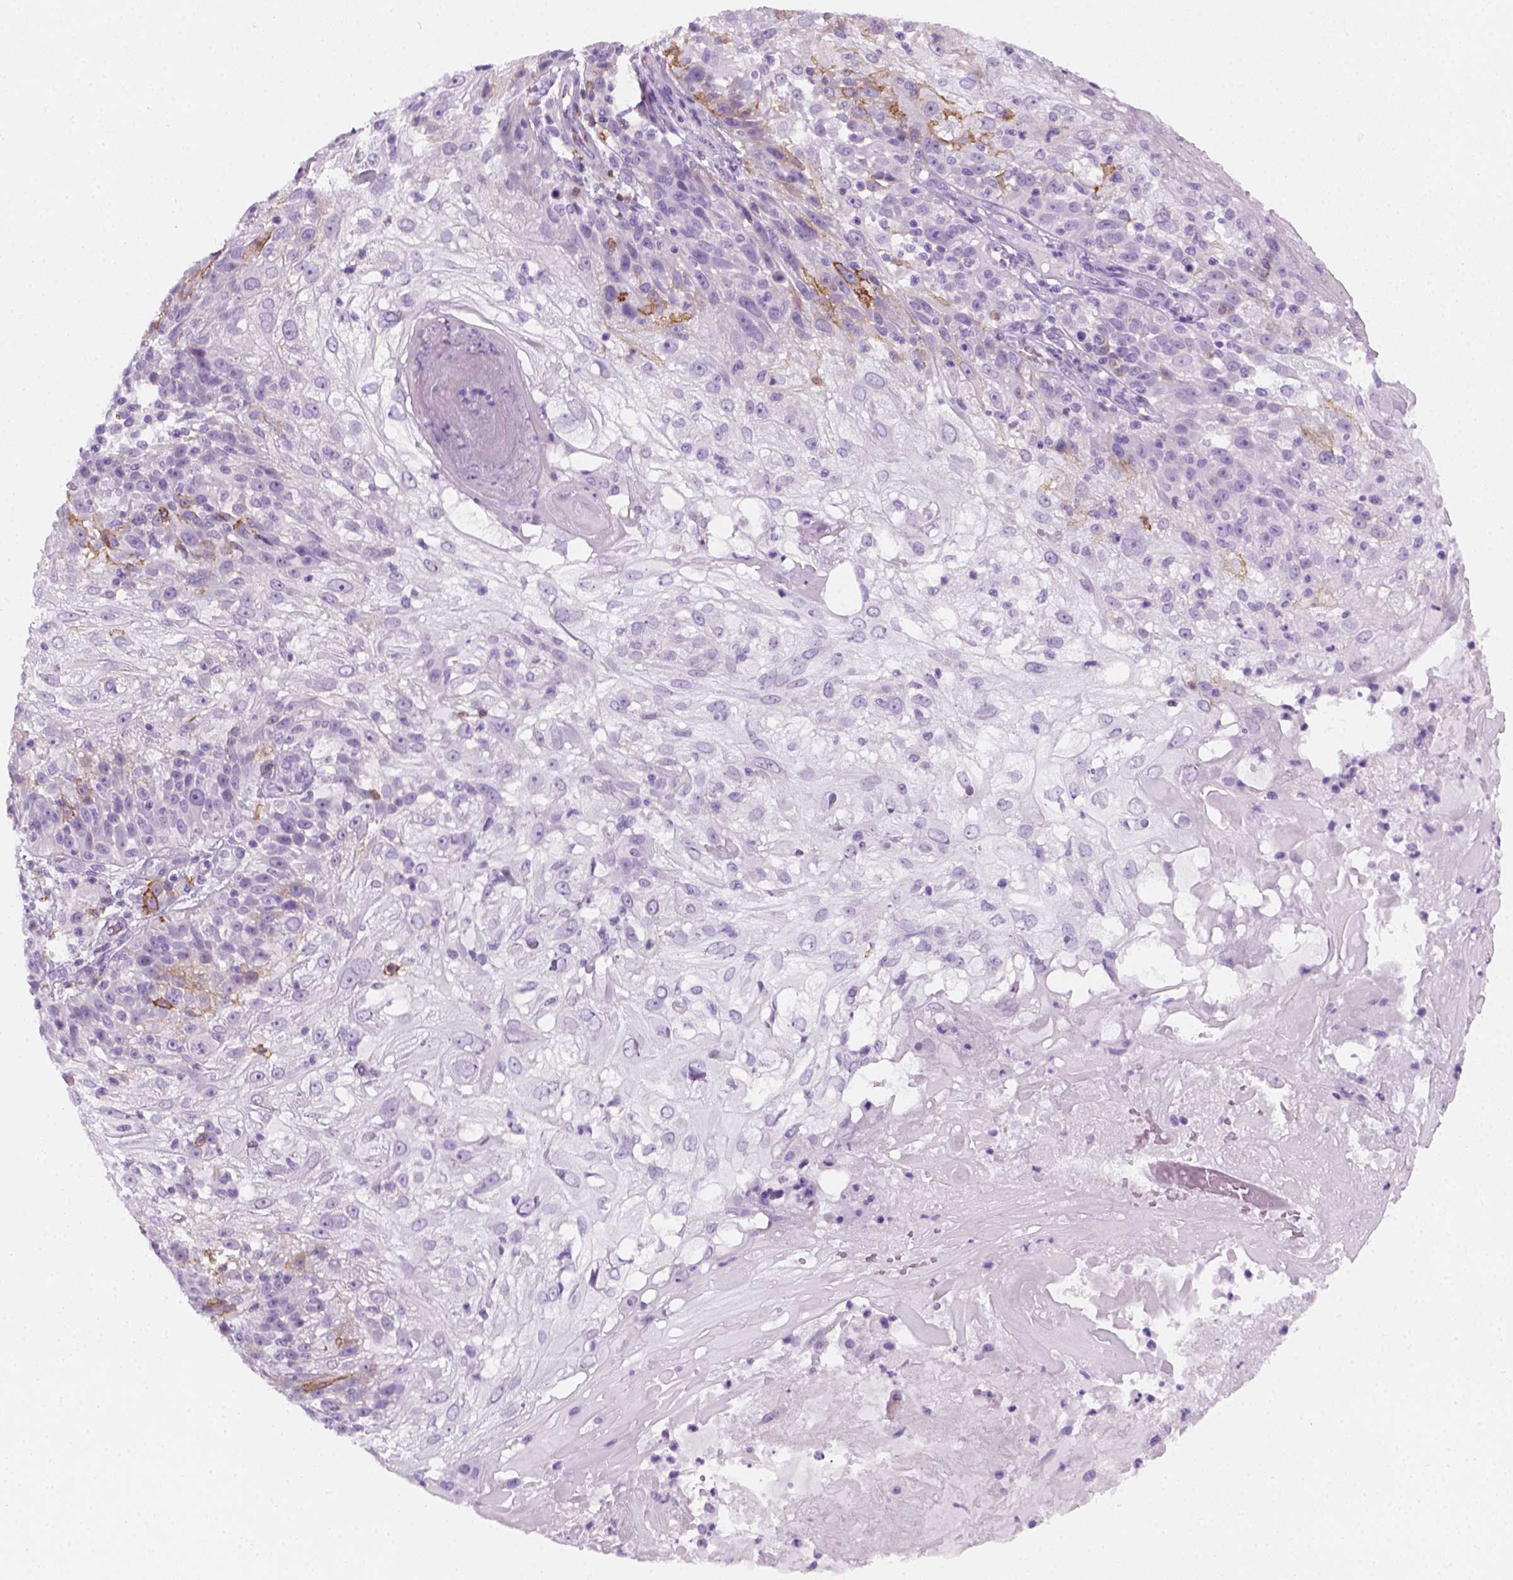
{"staining": {"intensity": "negative", "quantity": "none", "location": "none"}, "tissue": "skin cancer", "cell_type": "Tumor cells", "image_type": "cancer", "snomed": [{"axis": "morphology", "description": "Normal tissue, NOS"}, {"axis": "morphology", "description": "Squamous cell carcinoma, NOS"}, {"axis": "topography", "description": "Skin"}], "caption": "This is an immunohistochemistry (IHC) photomicrograph of squamous cell carcinoma (skin). There is no staining in tumor cells.", "gene": "AQP3", "patient": {"sex": "female", "age": 83}}